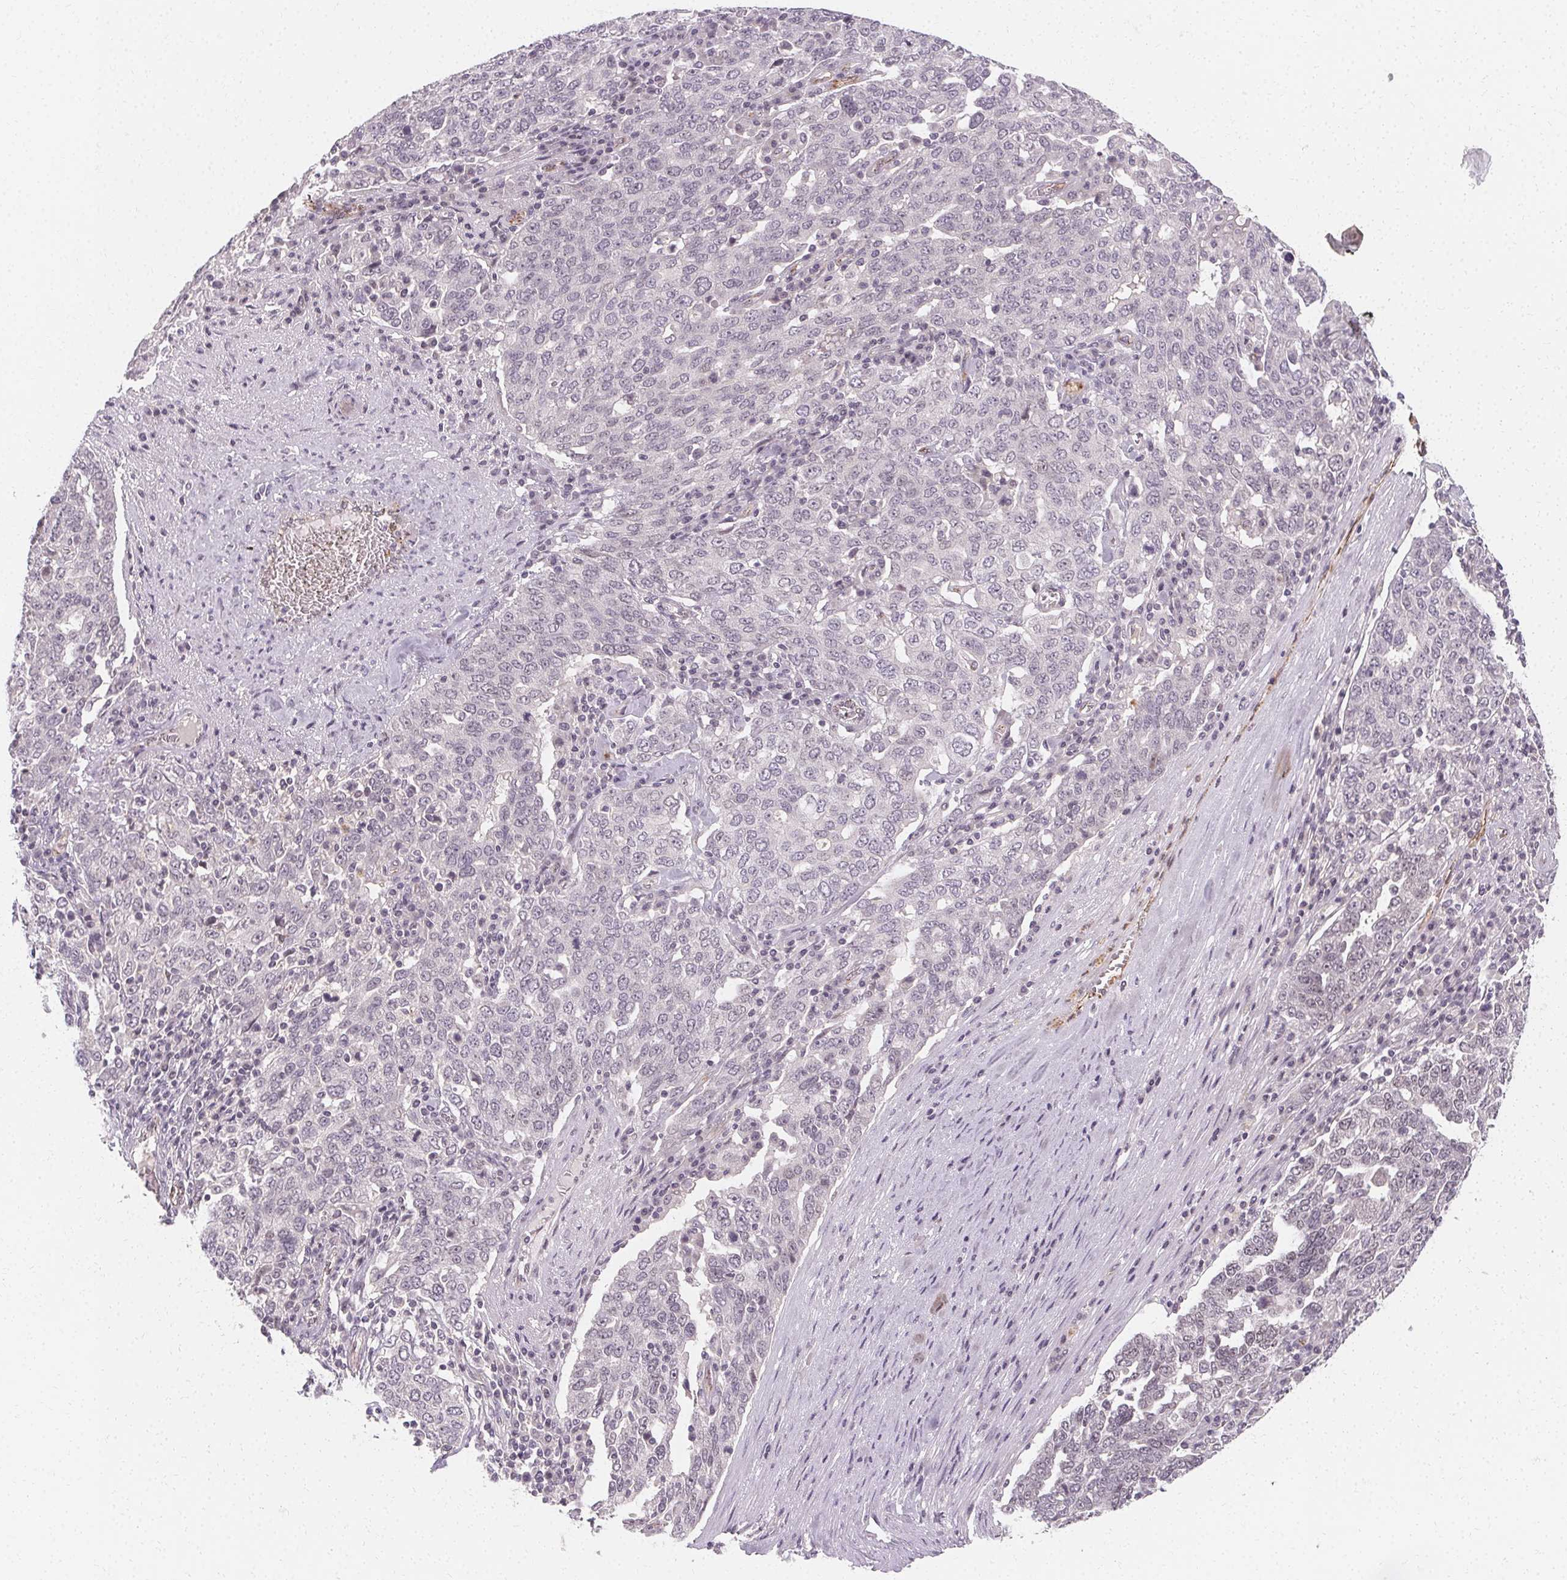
{"staining": {"intensity": "negative", "quantity": "none", "location": "none"}, "tissue": "ovarian cancer", "cell_type": "Tumor cells", "image_type": "cancer", "snomed": [{"axis": "morphology", "description": "Carcinoma, endometroid"}, {"axis": "topography", "description": "Ovary"}], "caption": "This is a histopathology image of IHC staining of ovarian endometroid carcinoma, which shows no expression in tumor cells. Brightfield microscopy of immunohistochemistry stained with DAB (brown) and hematoxylin (blue), captured at high magnification.", "gene": "CLCNKB", "patient": {"sex": "female", "age": 62}}